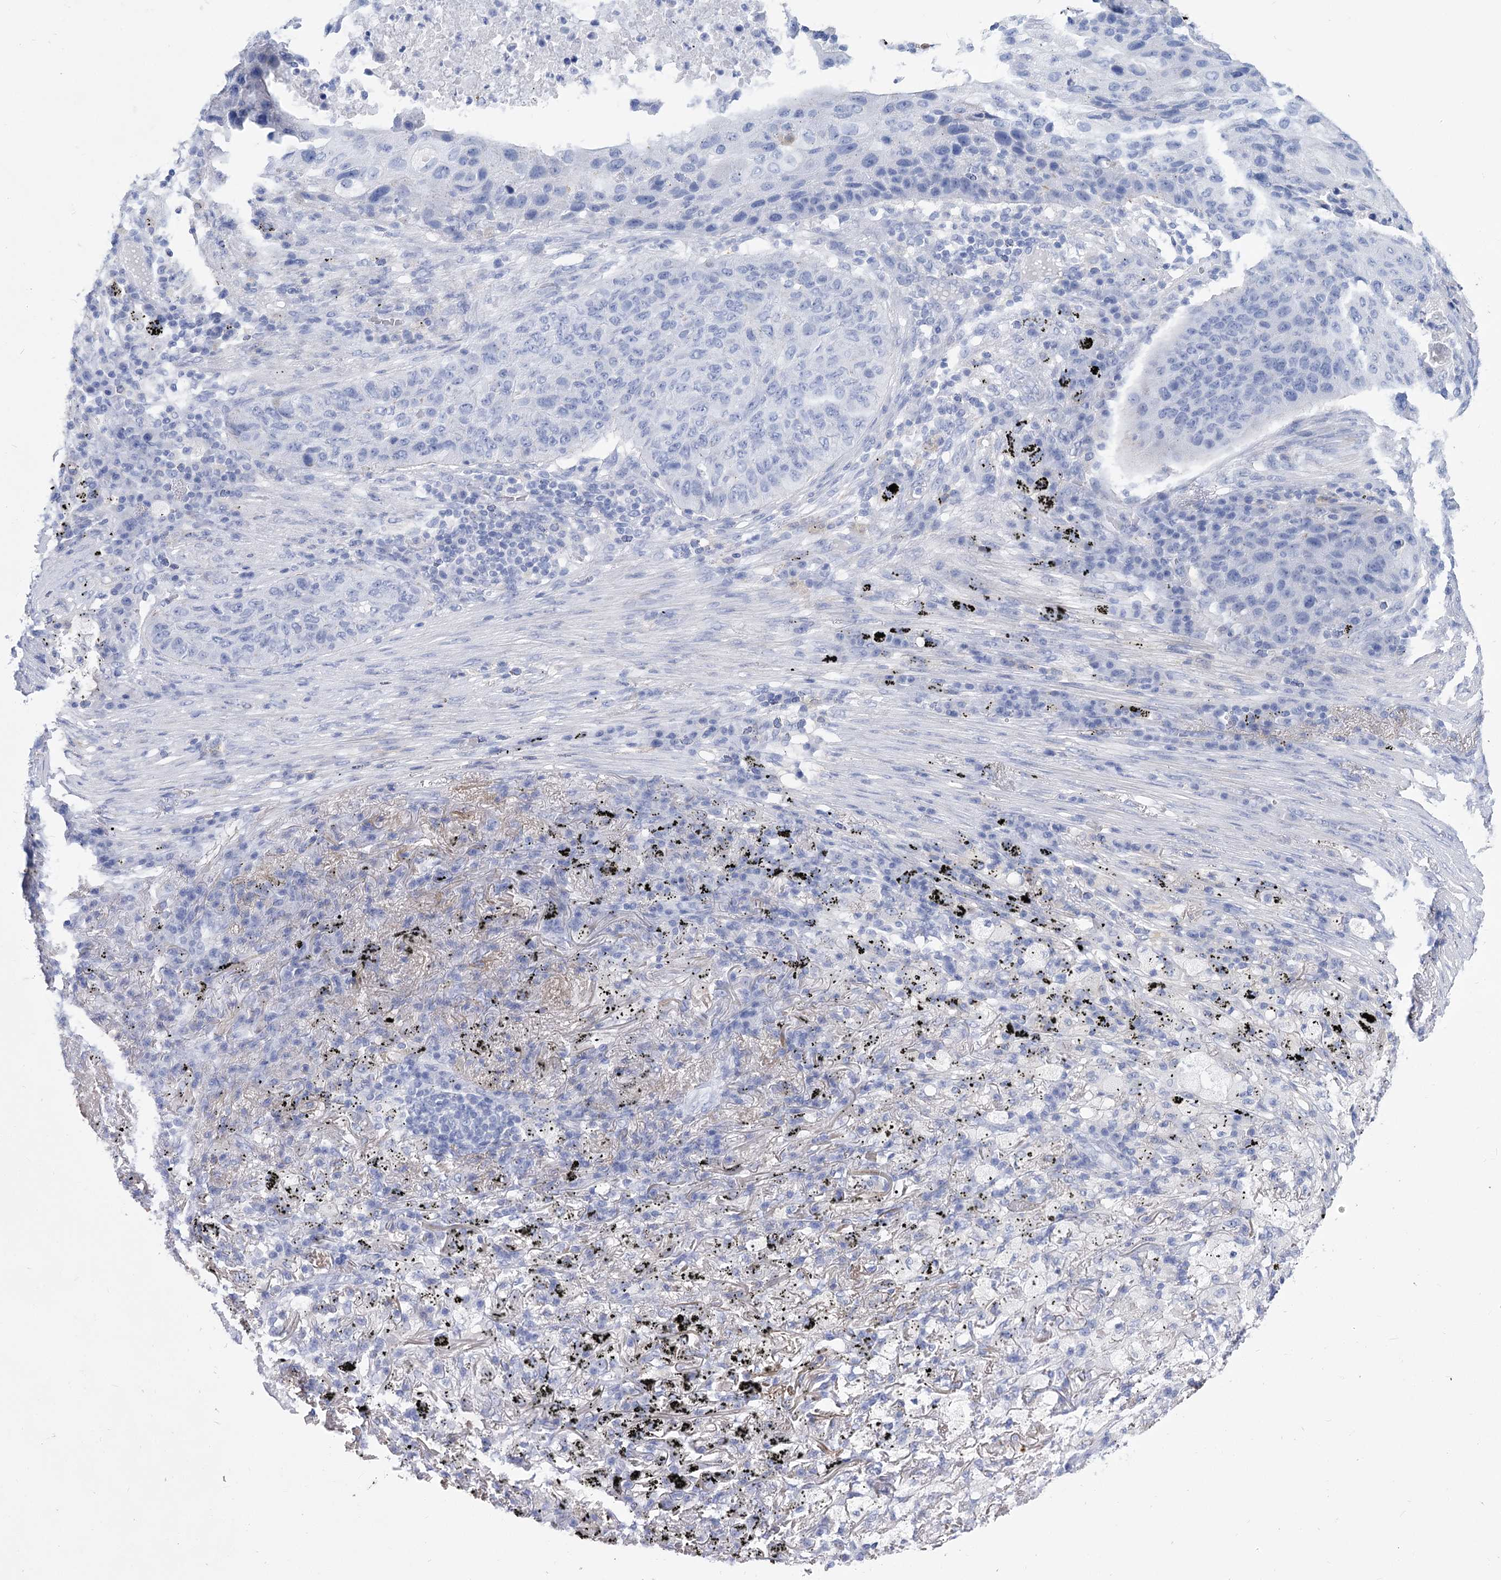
{"staining": {"intensity": "negative", "quantity": "none", "location": "none"}, "tissue": "lung cancer", "cell_type": "Tumor cells", "image_type": "cancer", "snomed": [{"axis": "morphology", "description": "Squamous cell carcinoma, NOS"}, {"axis": "topography", "description": "Lung"}], "caption": "The histopathology image exhibits no significant positivity in tumor cells of lung cancer (squamous cell carcinoma).", "gene": "PCDHA1", "patient": {"sex": "female", "age": 63}}